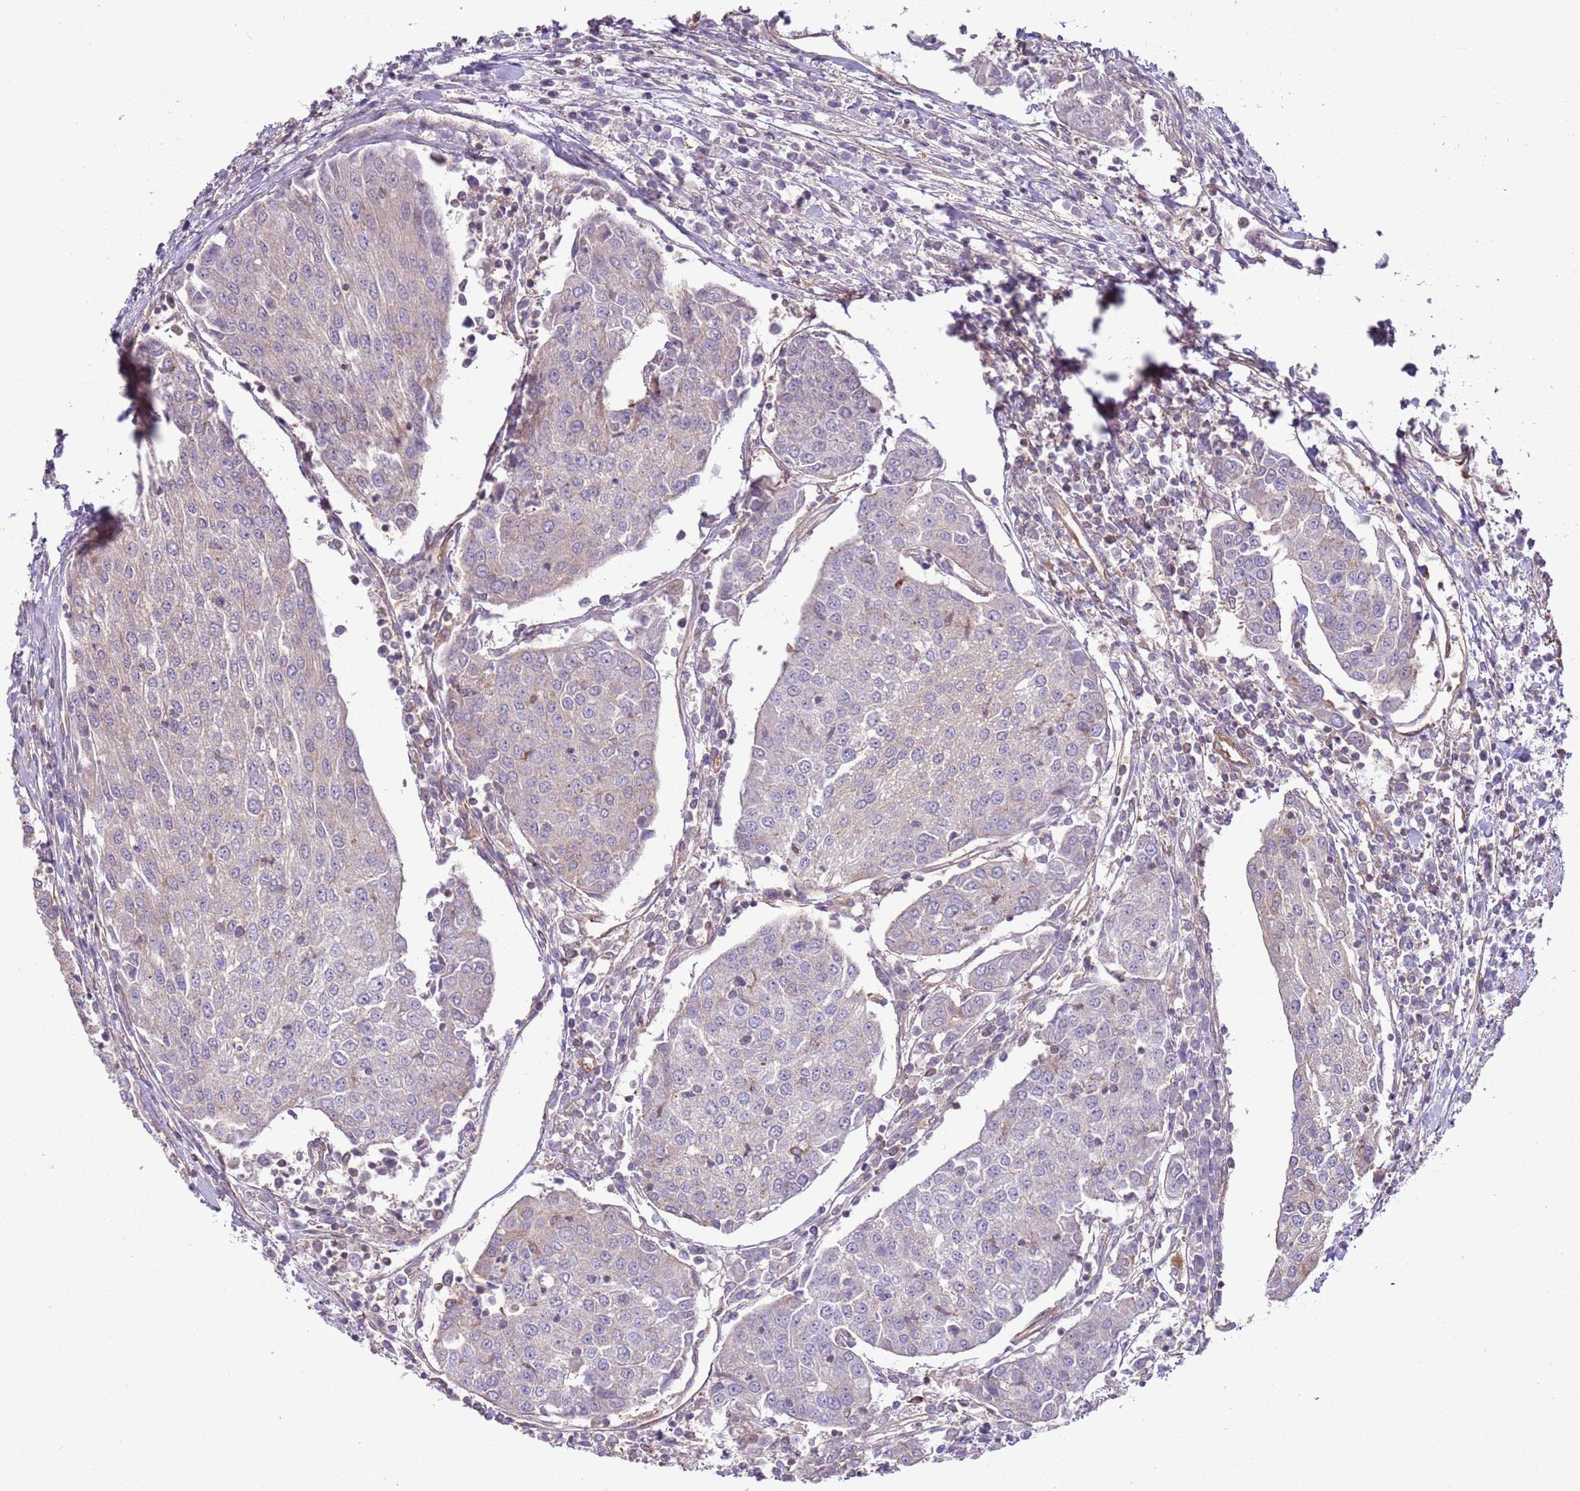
{"staining": {"intensity": "negative", "quantity": "none", "location": "none"}, "tissue": "urothelial cancer", "cell_type": "Tumor cells", "image_type": "cancer", "snomed": [{"axis": "morphology", "description": "Urothelial carcinoma, High grade"}, {"axis": "topography", "description": "Urinary bladder"}], "caption": "The micrograph displays no staining of tumor cells in high-grade urothelial carcinoma.", "gene": "LPIN2", "patient": {"sex": "female", "age": 85}}